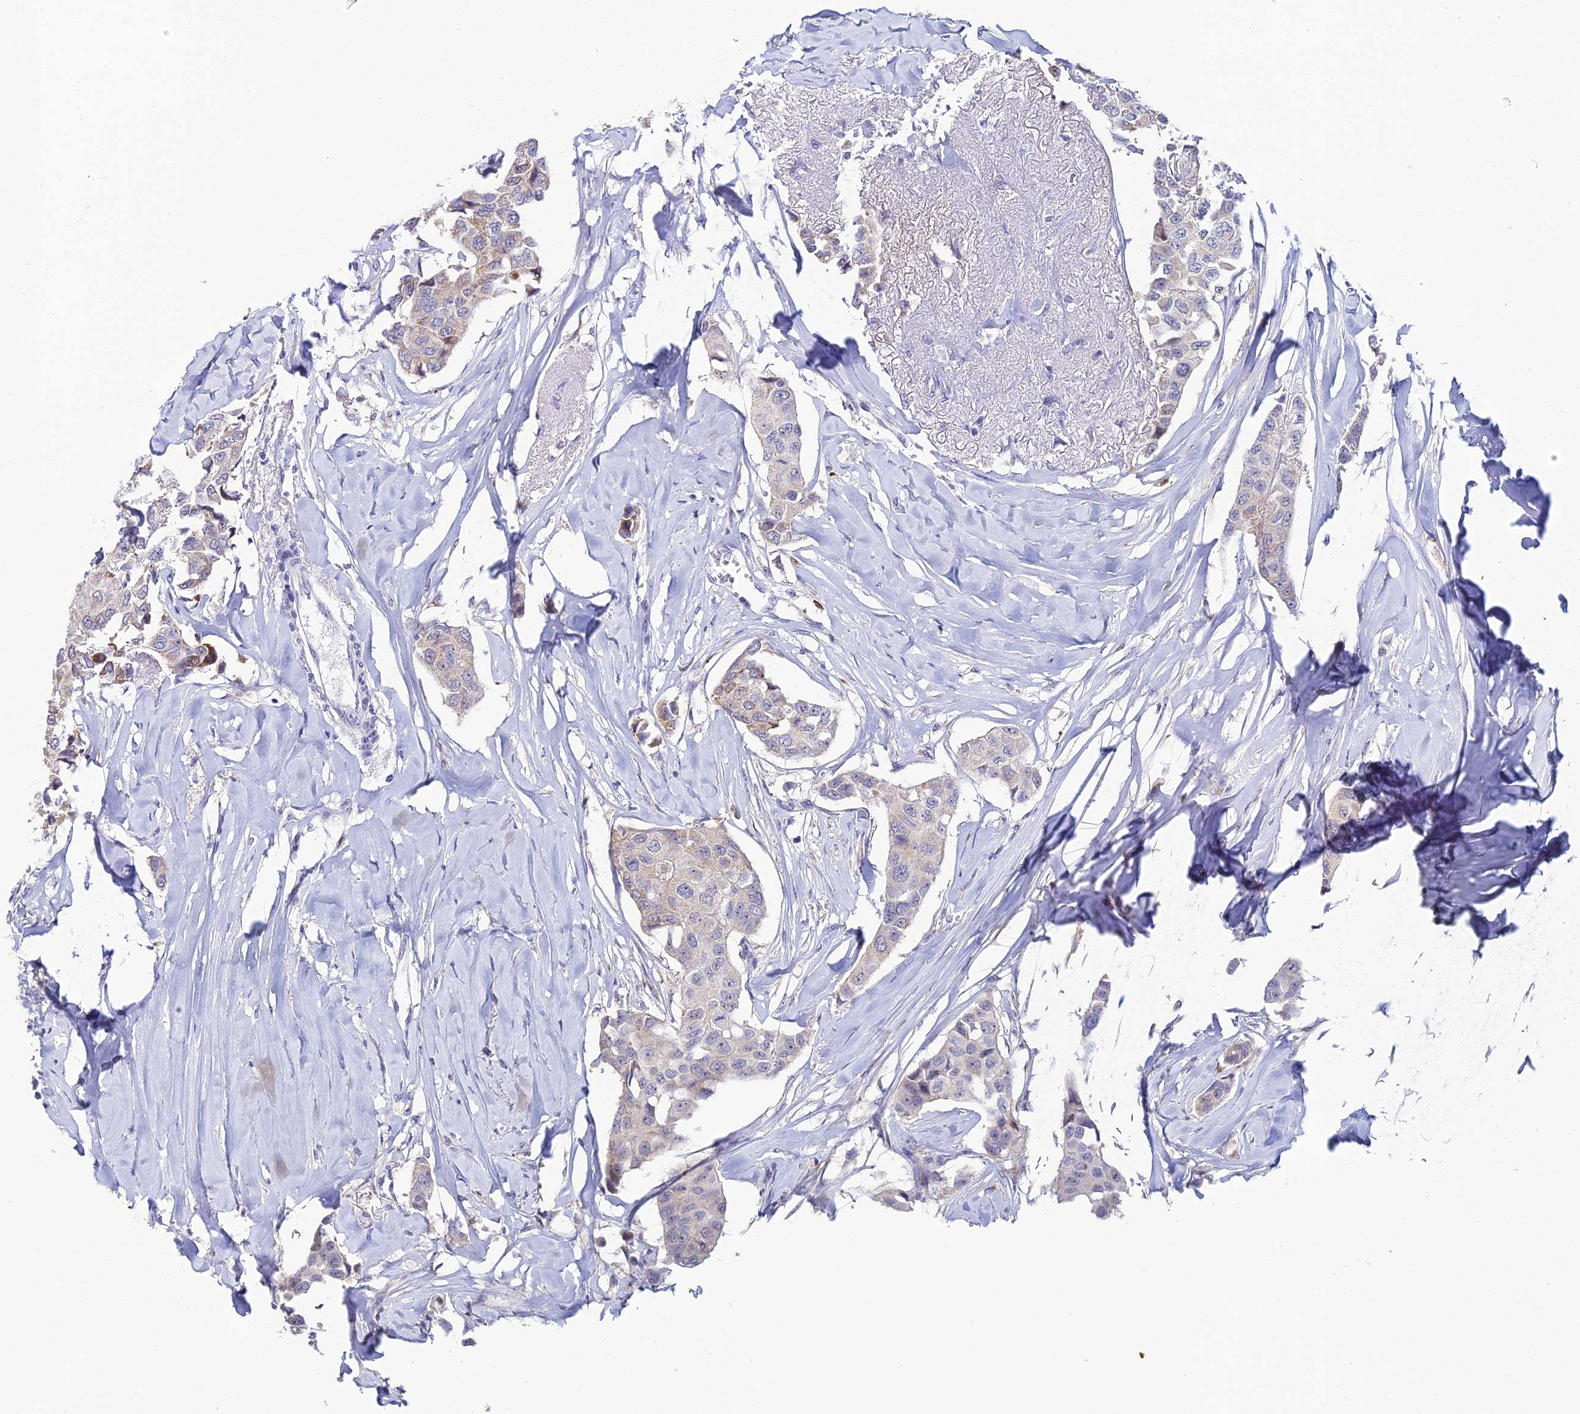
{"staining": {"intensity": "negative", "quantity": "none", "location": "none"}, "tissue": "breast cancer", "cell_type": "Tumor cells", "image_type": "cancer", "snomed": [{"axis": "morphology", "description": "Duct carcinoma"}, {"axis": "topography", "description": "Breast"}], "caption": "IHC of human breast cancer reveals no expression in tumor cells.", "gene": "PLPP4", "patient": {"sex": "female", "age": 80}}